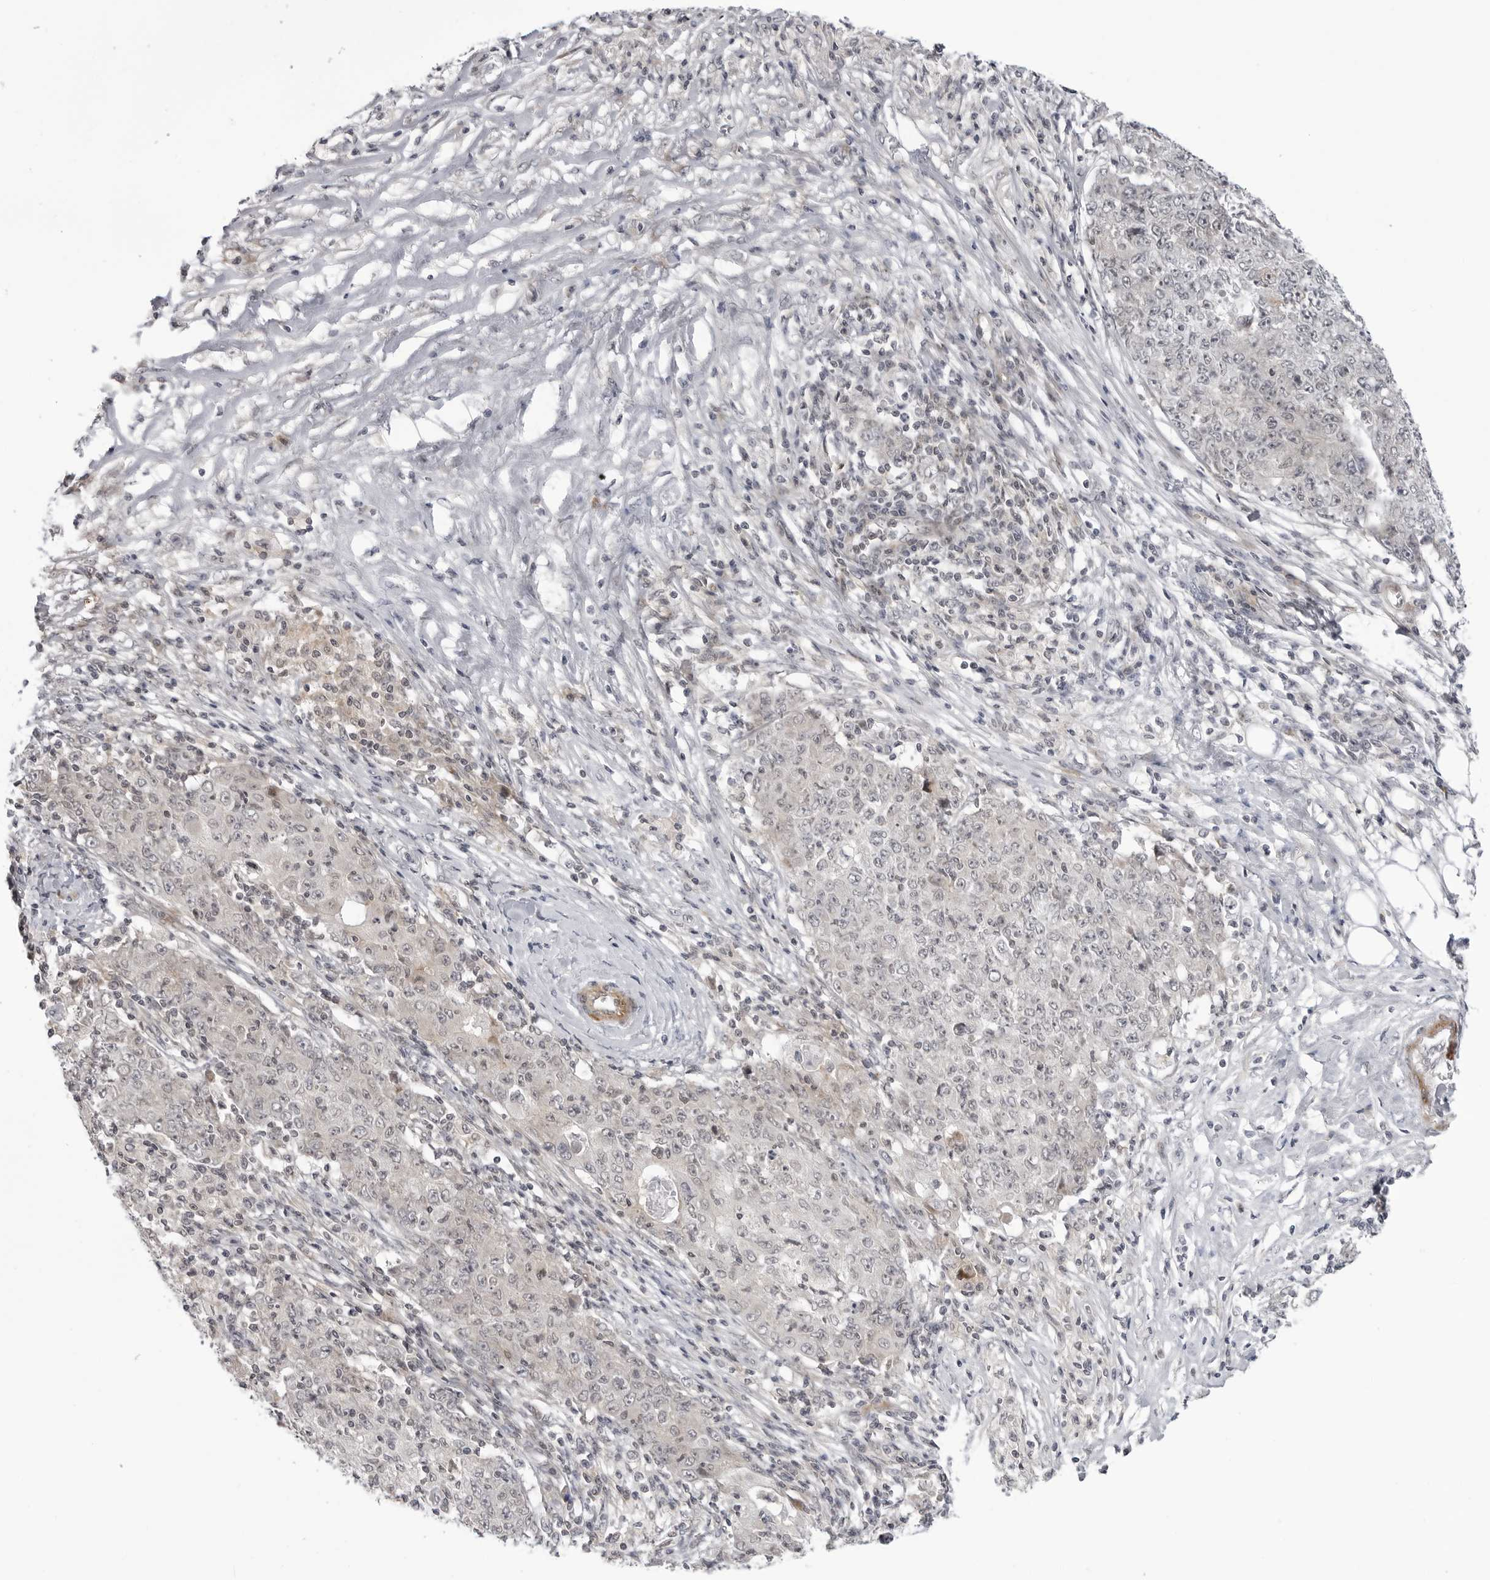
{"staining": {"intensity": "moderate", "quantity": "<25%", "location": "cytoplasmic/membranous"}, "tissue": "ovarian cancer", "cell_type": "Tumor cells", "image_type": "cancer", "snomed": [{"axis": "morphology", "description": "Carcinoma, endometroid"}, {"axis": "topography", "description": "Ovary"}], "caption": "Immunohistochemistry micrograph of human ovarian endometroid carcinoma stained for a protein (brown), which displays low levels of moderate cytoplasmic/membranous expression in about <25% of tumor cells.", "gene": "ADAMTS5", "patient": {"sex": "female", "age": 42}}